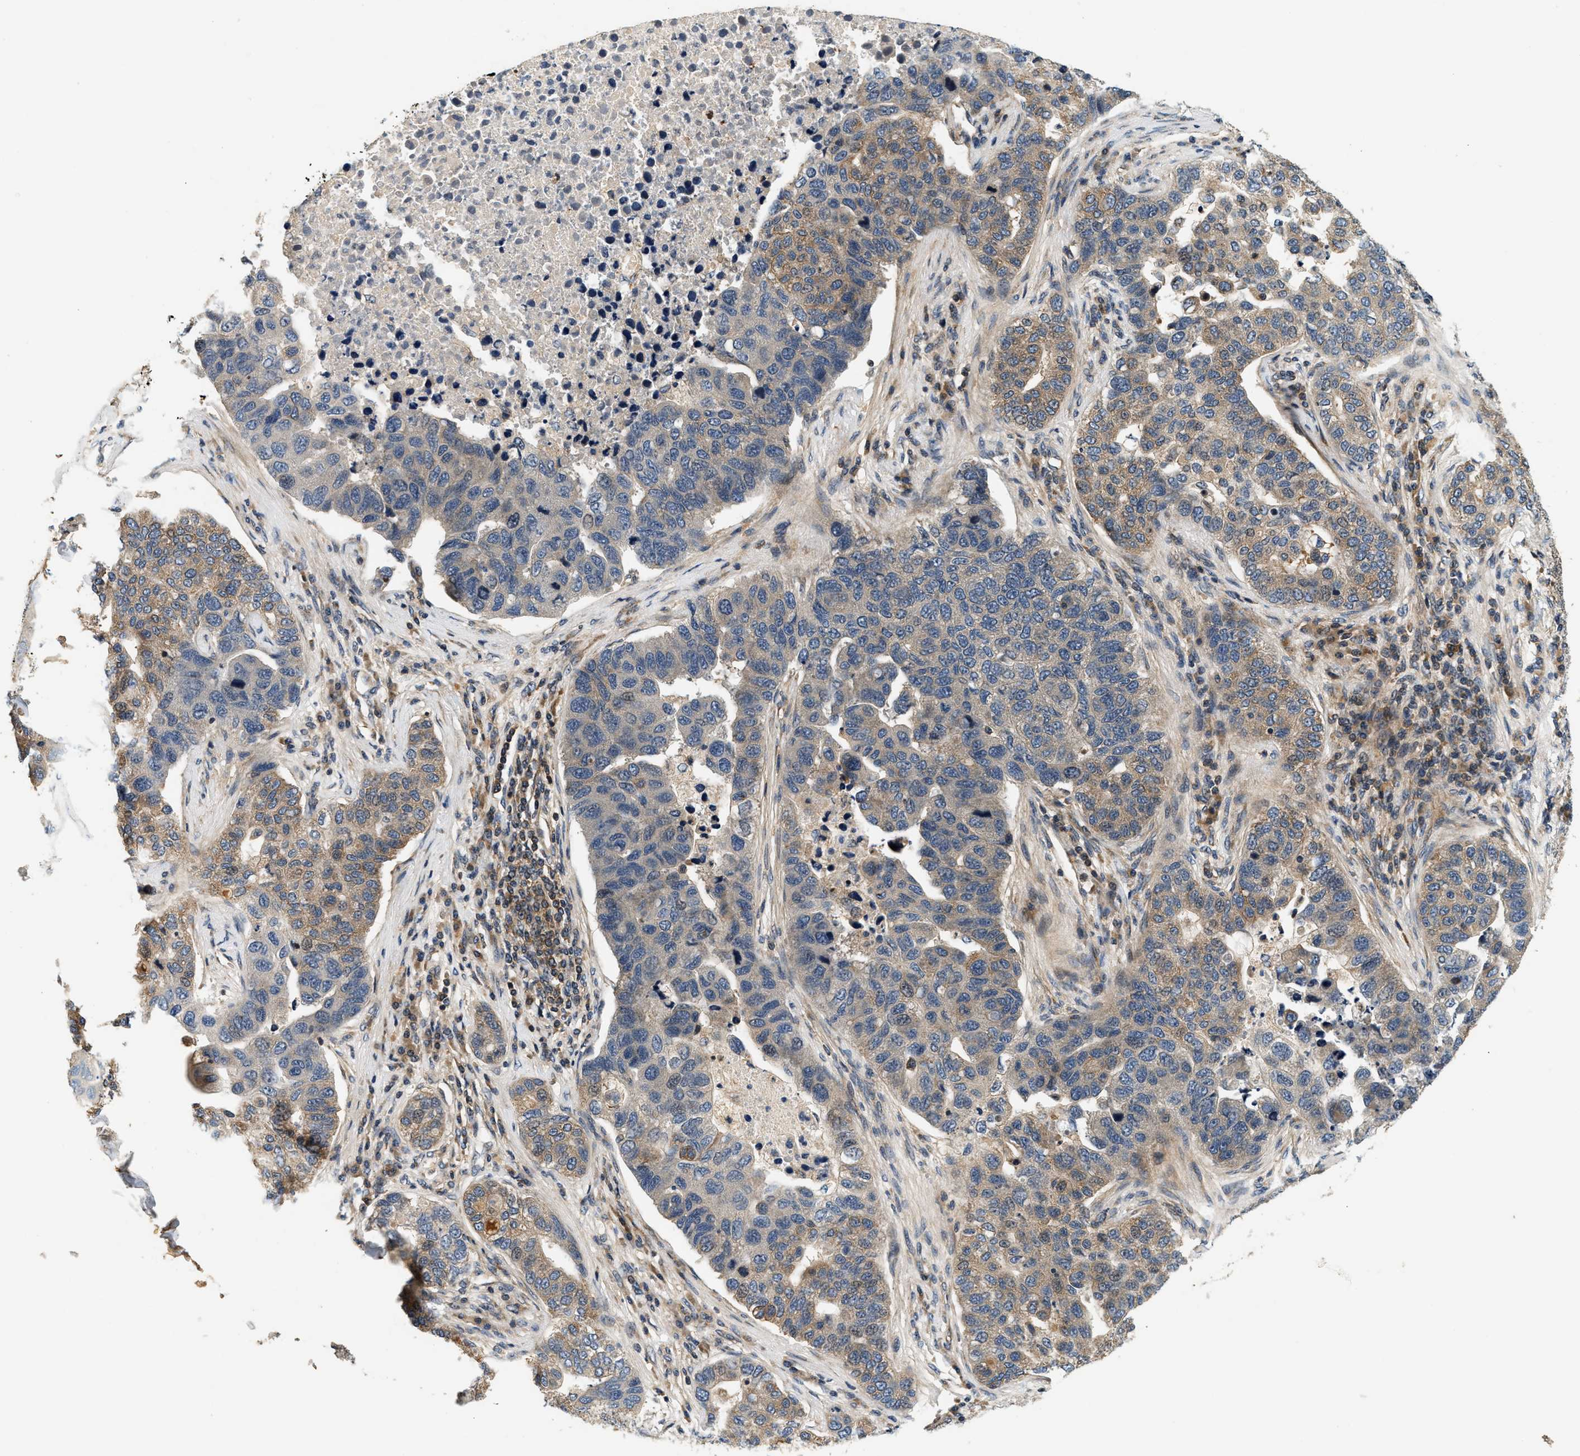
{"staining": {"intensity": "weak", "quantity": "25%-75%", "location": "cytoplasmic/membranous"}, "tissue": "pancreatic cancer", "cell_type": "Tumor cells", "image_type": "cancer", "snomed": [{"axis": "morphology", "description": "Adenocarcinoma, NOS"}, {"axis": "topography", "description": "Pancreas"}], "caption": "Tumor cells display low levels of weak cytoplasmic/membranous staining in about 25%-75% of cells in pancreatic adenocarcinoma. (DAB (3,3'-diaminobenzidine) = brown stain, brightfield microscopy at high magnification).", "gene": "SAMD9", "patient": {"sex": "female", "age": 61}}